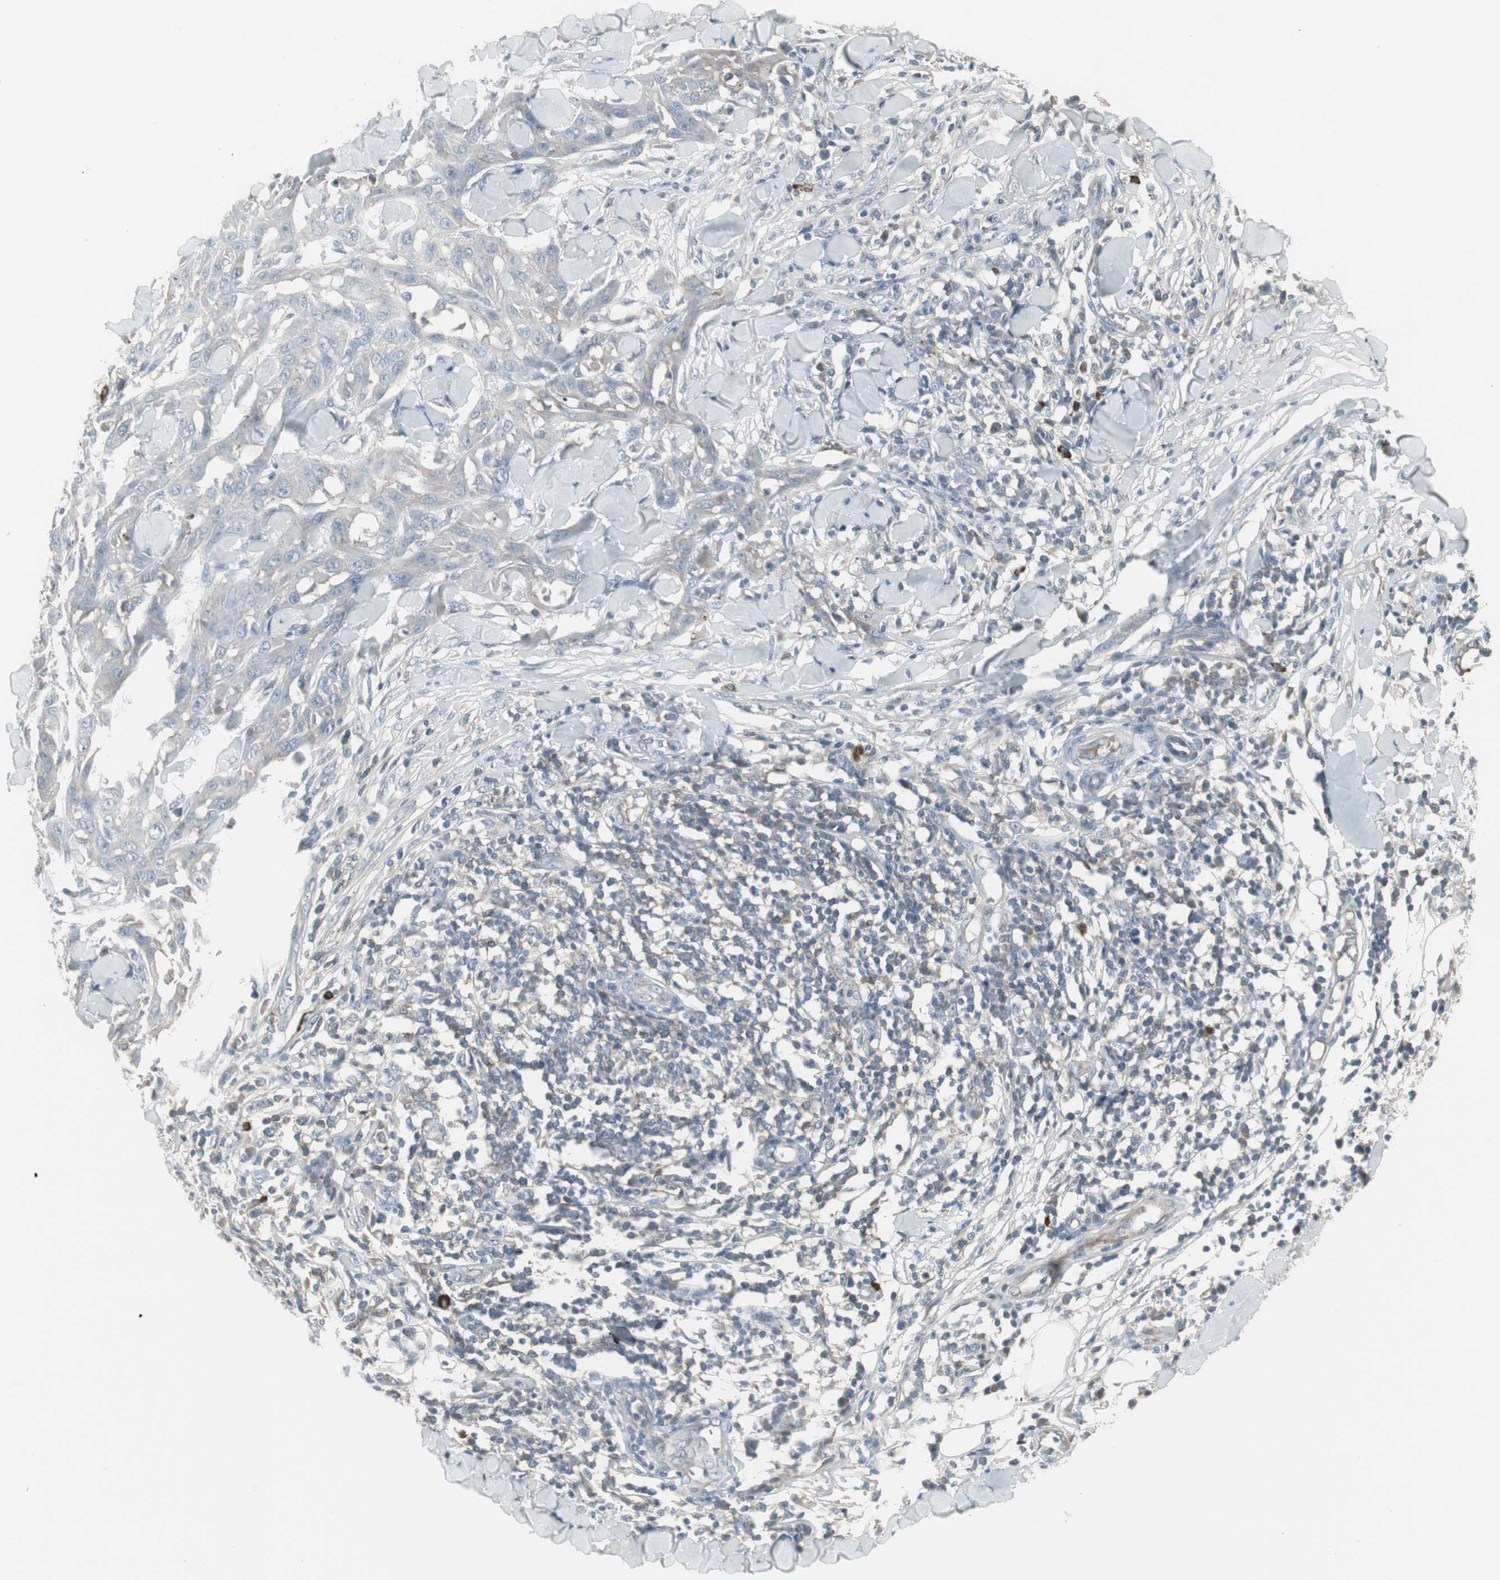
{"staining": {"intensity": "negative", "quantity": "none", "location": "none"}, "tissue": "skin cancer", "cell_type": "Tumor cells", "image_type": "cancer", "snomed": [{"axis": "morphology", "description": "Squamous cell carcinoma, NOS"}, {"axis": "topography", "description": "Skin"}], "caption": "Tumor cells are negative for brown protein staining in squamous cell carcinoma (skin).", "gene": "ZSCAN32", "patient": {"sex": "male", "age": 24}}